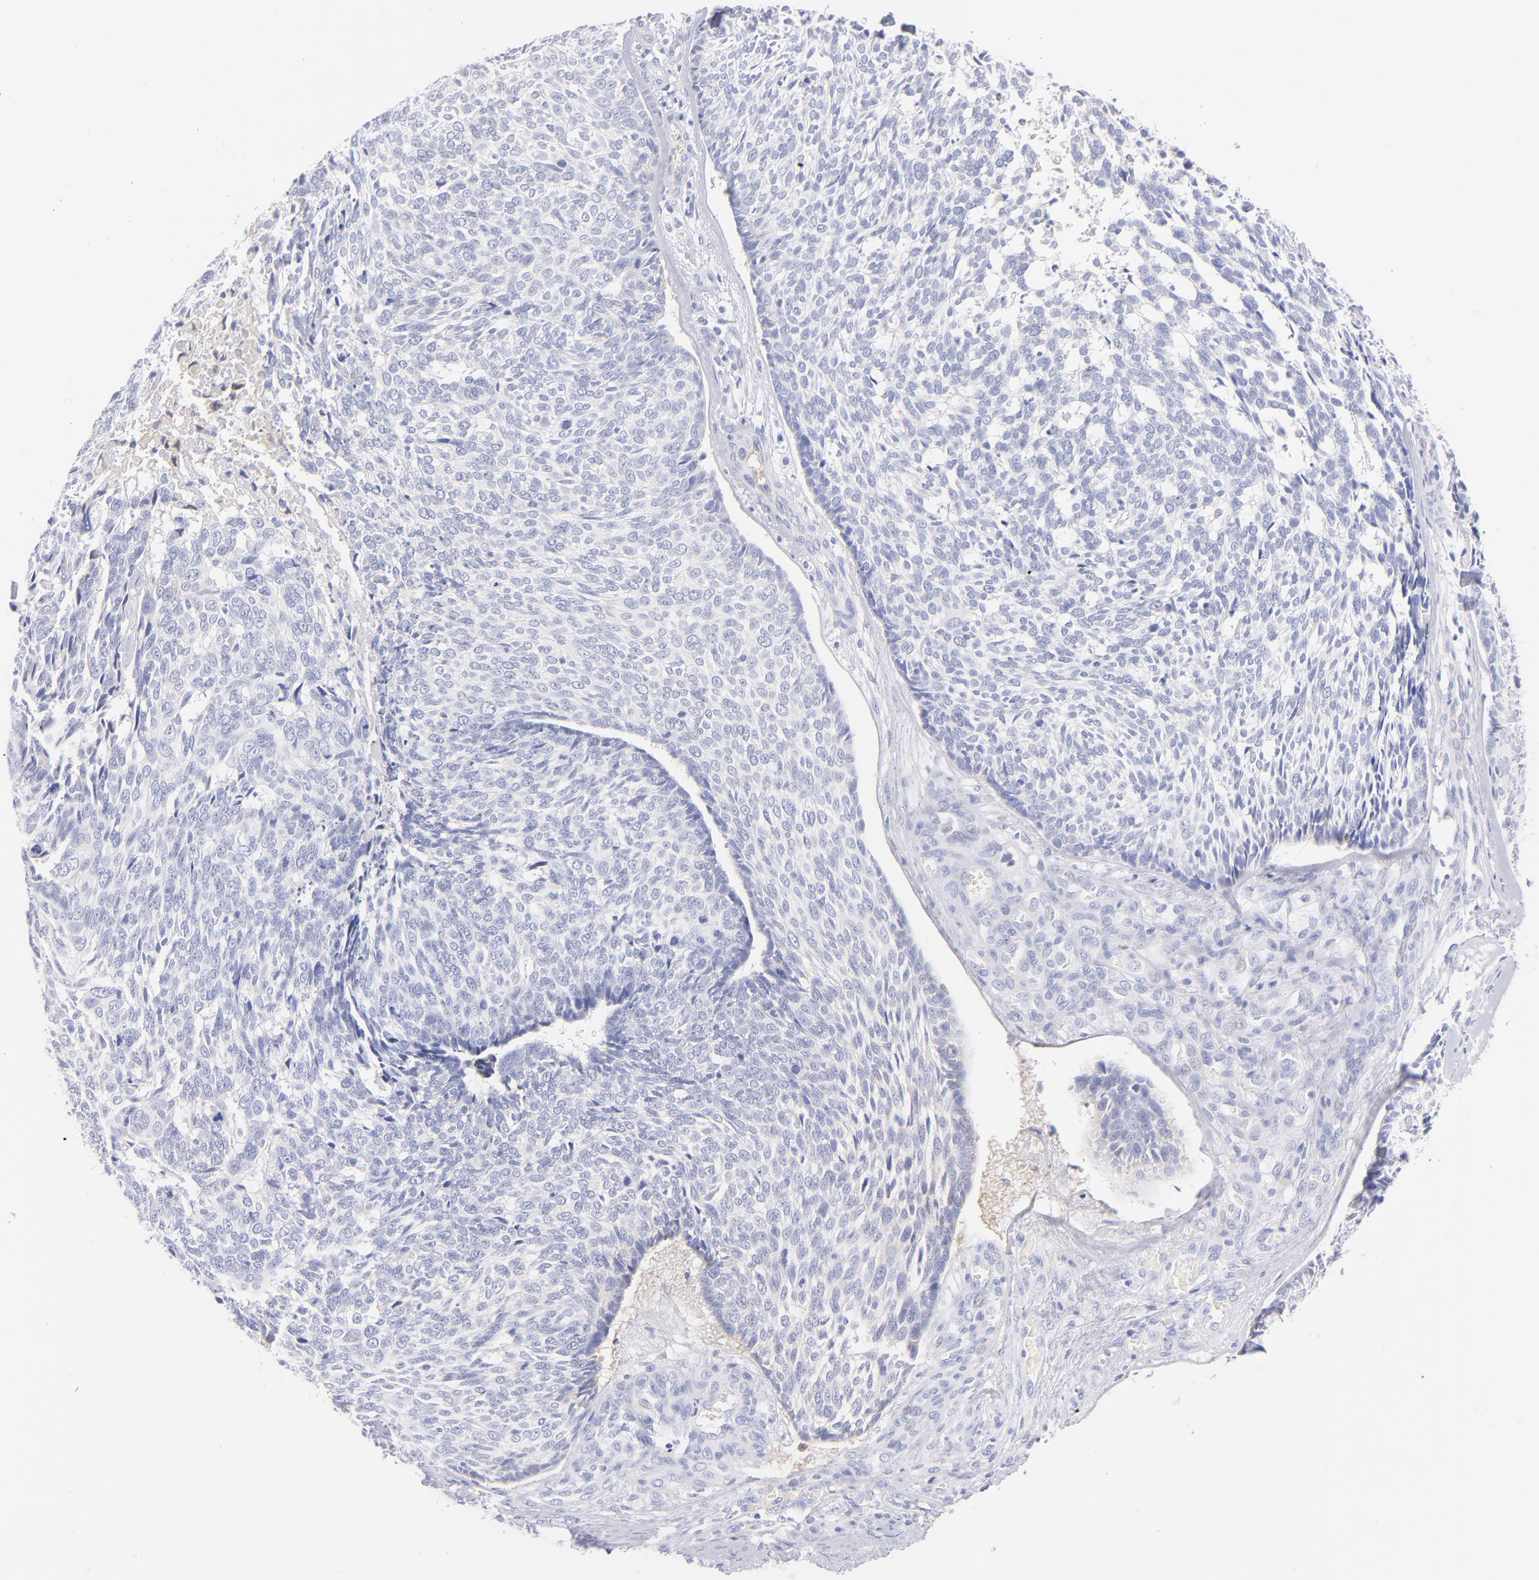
{"staining": {"intensity": "negative", "quantity": "none", "location": "none"}, "tissue": "skin cancer", "cell_type": "Tumor cells", "image_type": "cancer", "snomed": [{"axis": "morphology", "description": "Basal cell carcinoma"}, {"axis": "topography", "description": "Skin"}], "caption": "DAB immunohistochemical staining of human skin basal cell carcinoma displays no significant staining in tumor cells.", "gene": "HP", "patient": {"sex": "male", "age": 72}}